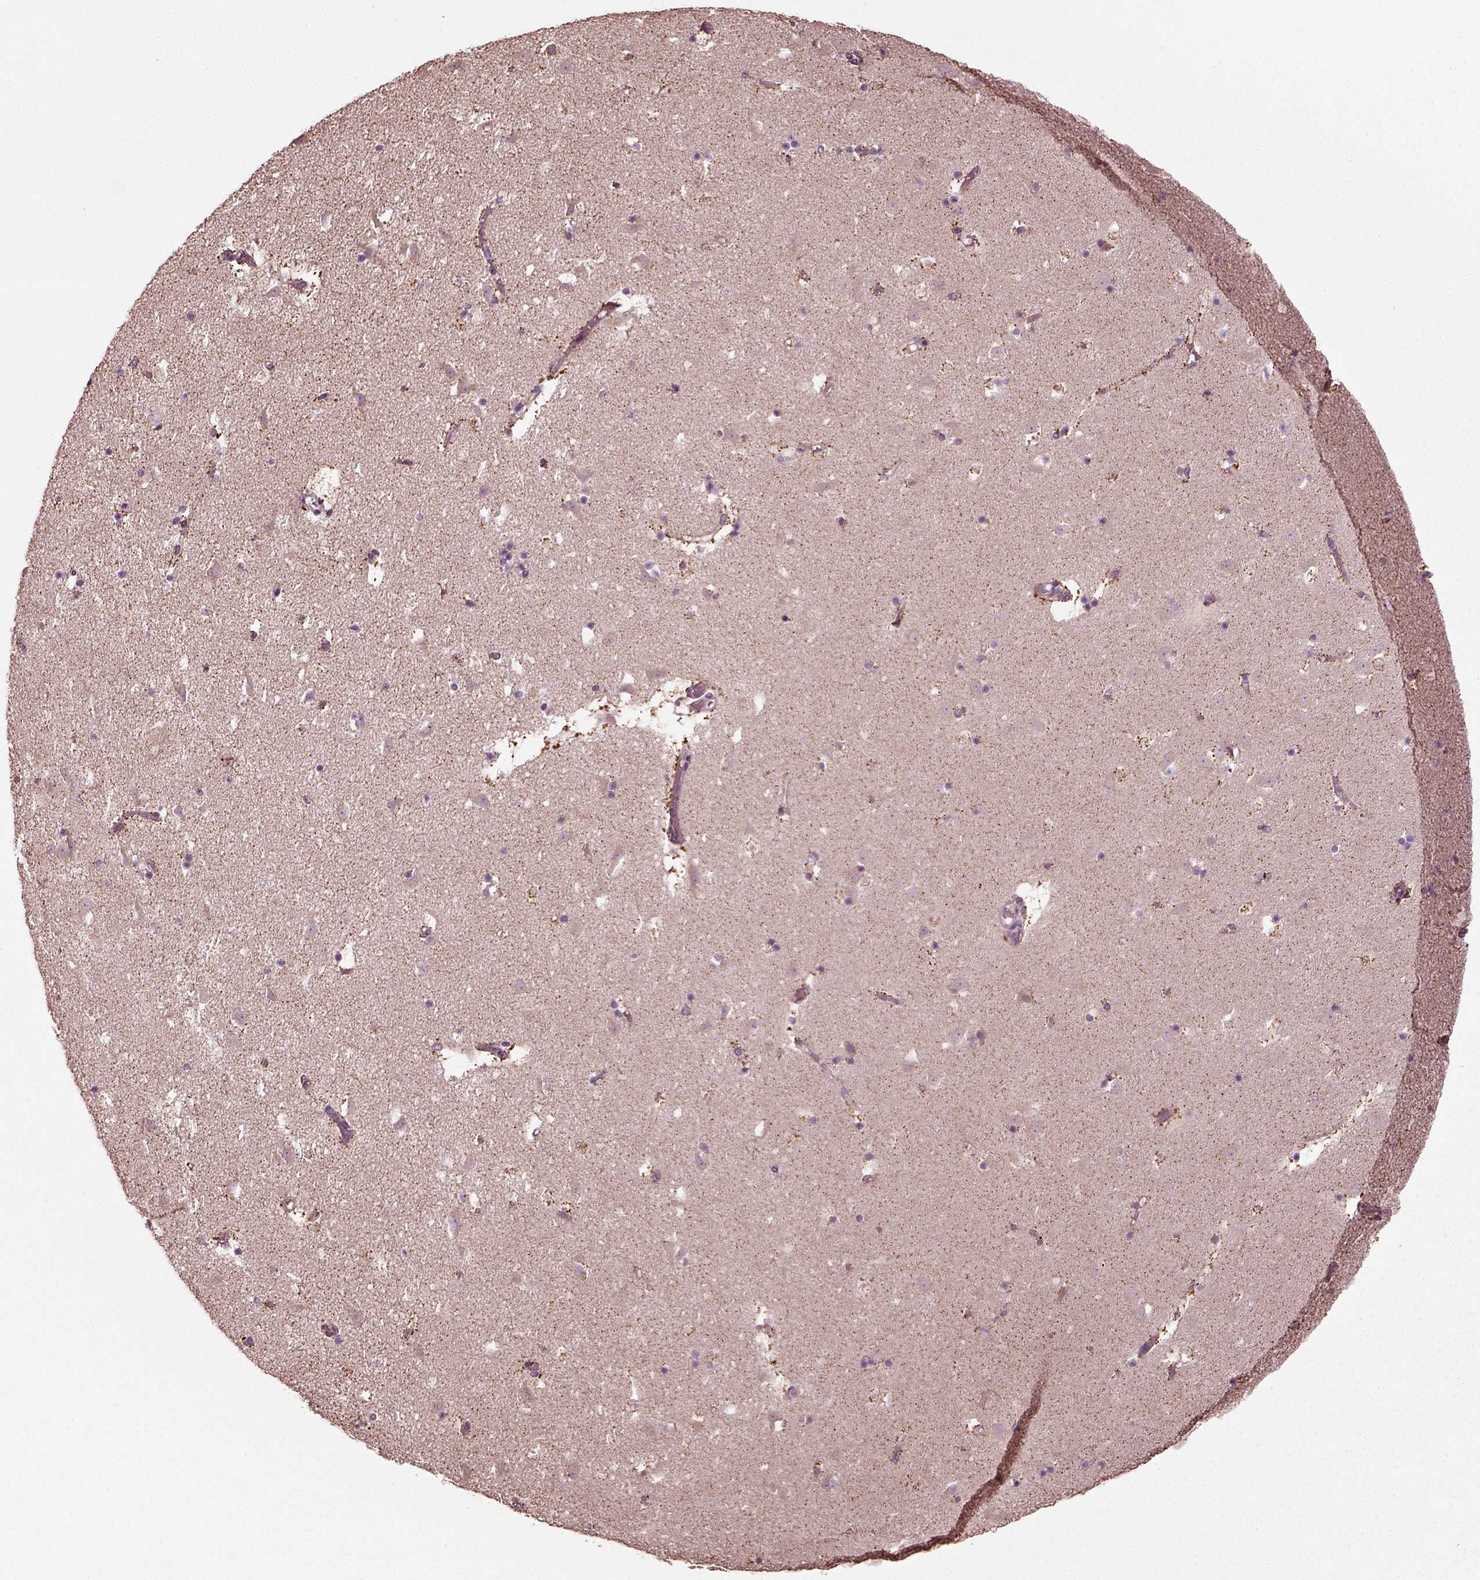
{"staining": {"intensity": "strong", "quantity": "<25%", "location": "cytoplasmic/membranous"}, "tissue": "caudate", "cell_type": "Glial cells", "image_type": "normal", "snomed": [{"axis": "morphology", "description": "Normal tissue, NOS"}, {"axis": "topography", "description": "Lateral ventricle wall"}], "caption": "IHC of normal human caudate displays medium levels of strong cytoplasmic/membranous expression in approximately <25% of glial cells.", "gene": "ERV3", "patient": {"sex": "female", "age": 42}}